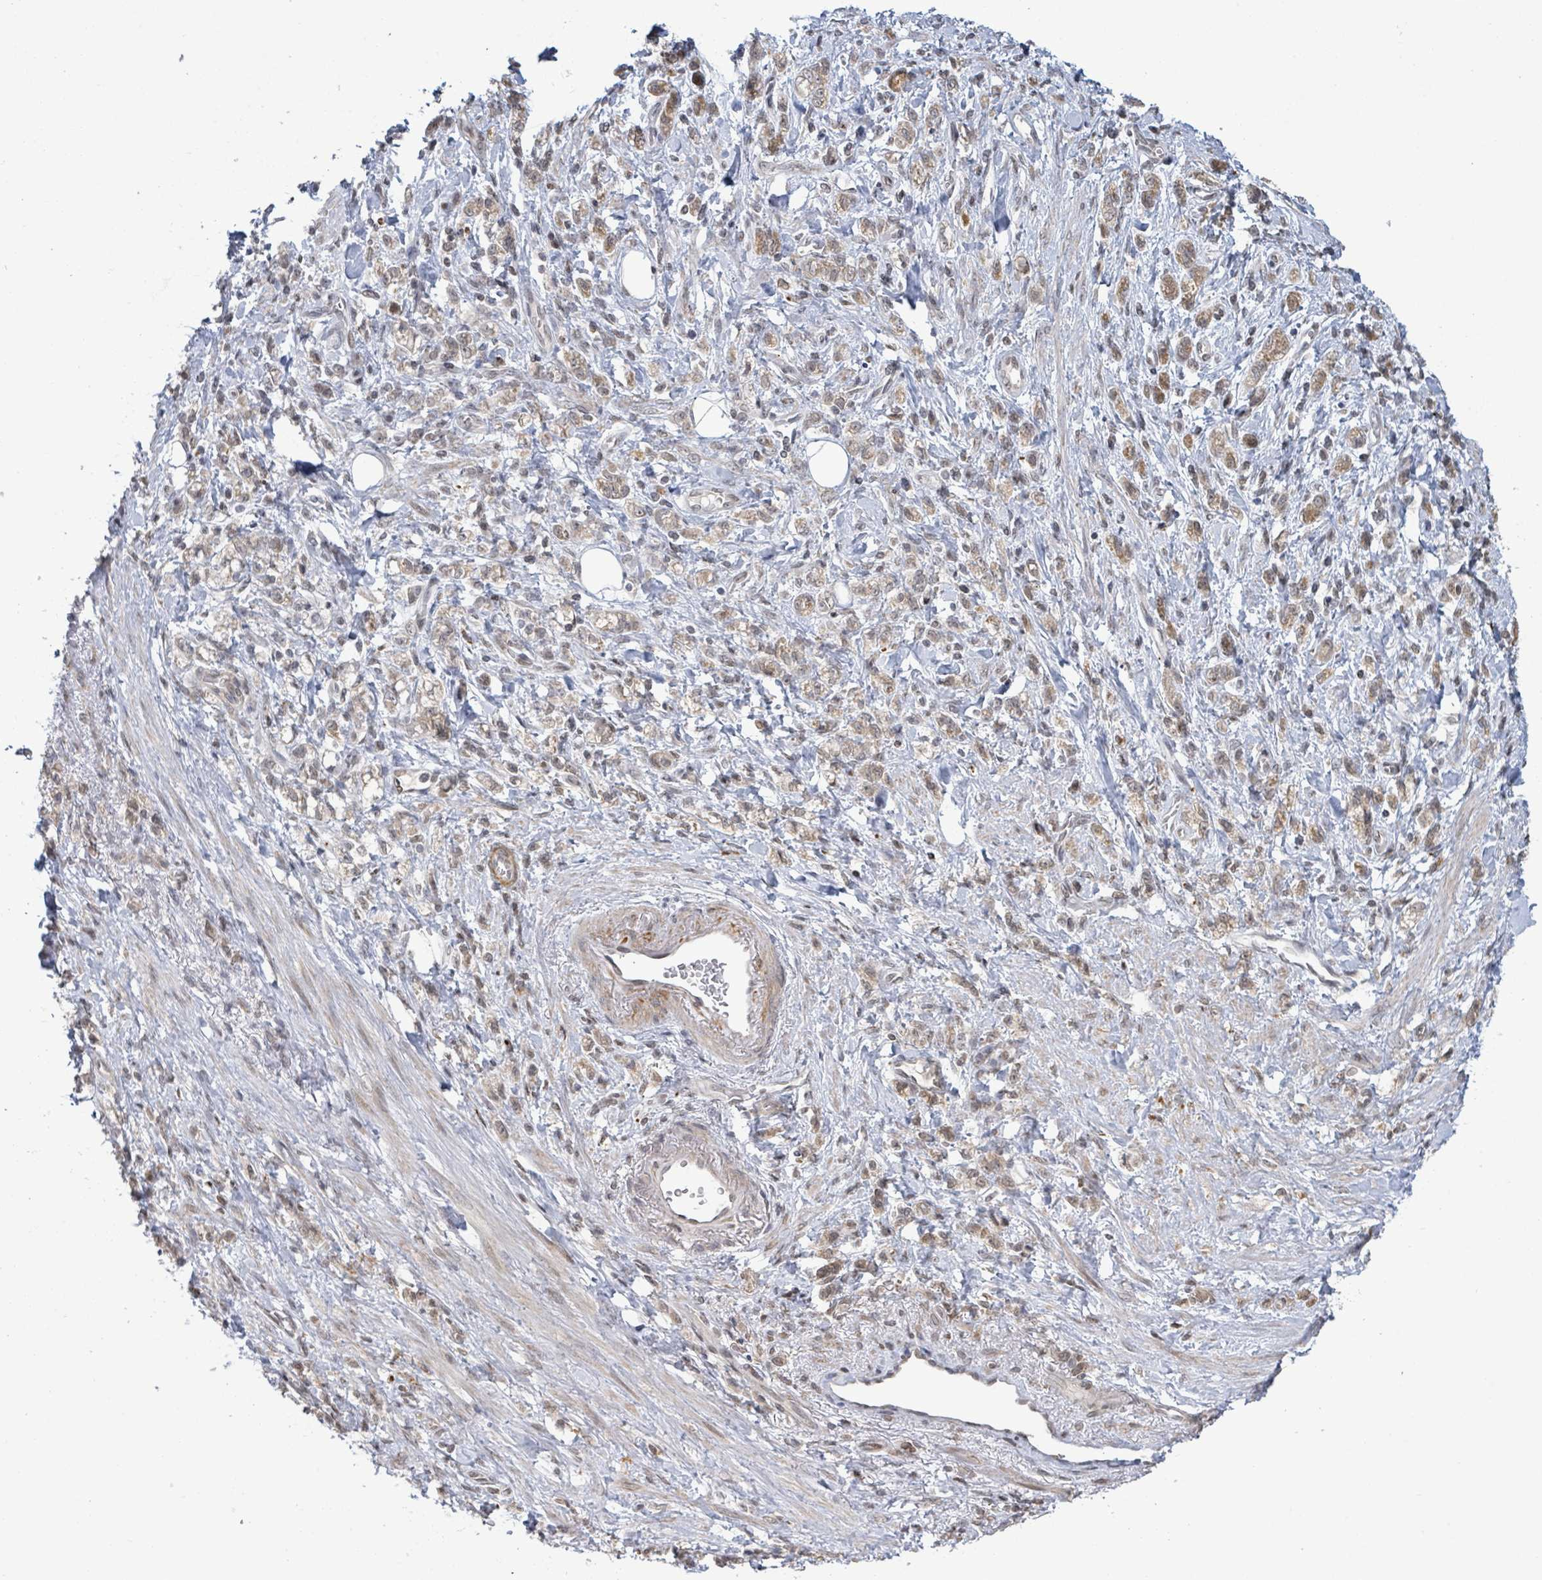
{"staining": {"intensity": "weak", "quantity": ">75%", "location": "cytoplasmic/membranous,nuclear"}, "tissue": "stomach cancer", "cell_type": "Tumor cells", "image_type": "cancer", "snomed": [{"axis": "morphology", "description": "Adenocarcinoma, NOS"}, {"axis": "topography", "description": "Stomach"}], "caption": "High-power microscopy captured an immunohistochemistry image of adenocarcinoma (stomach), revealing weak cytoplasmic/membranous and nuclear staining in approximately >75% of tumor cells.", "gene": "SBF2", "patient": {"sex": "male", "age": 77}}